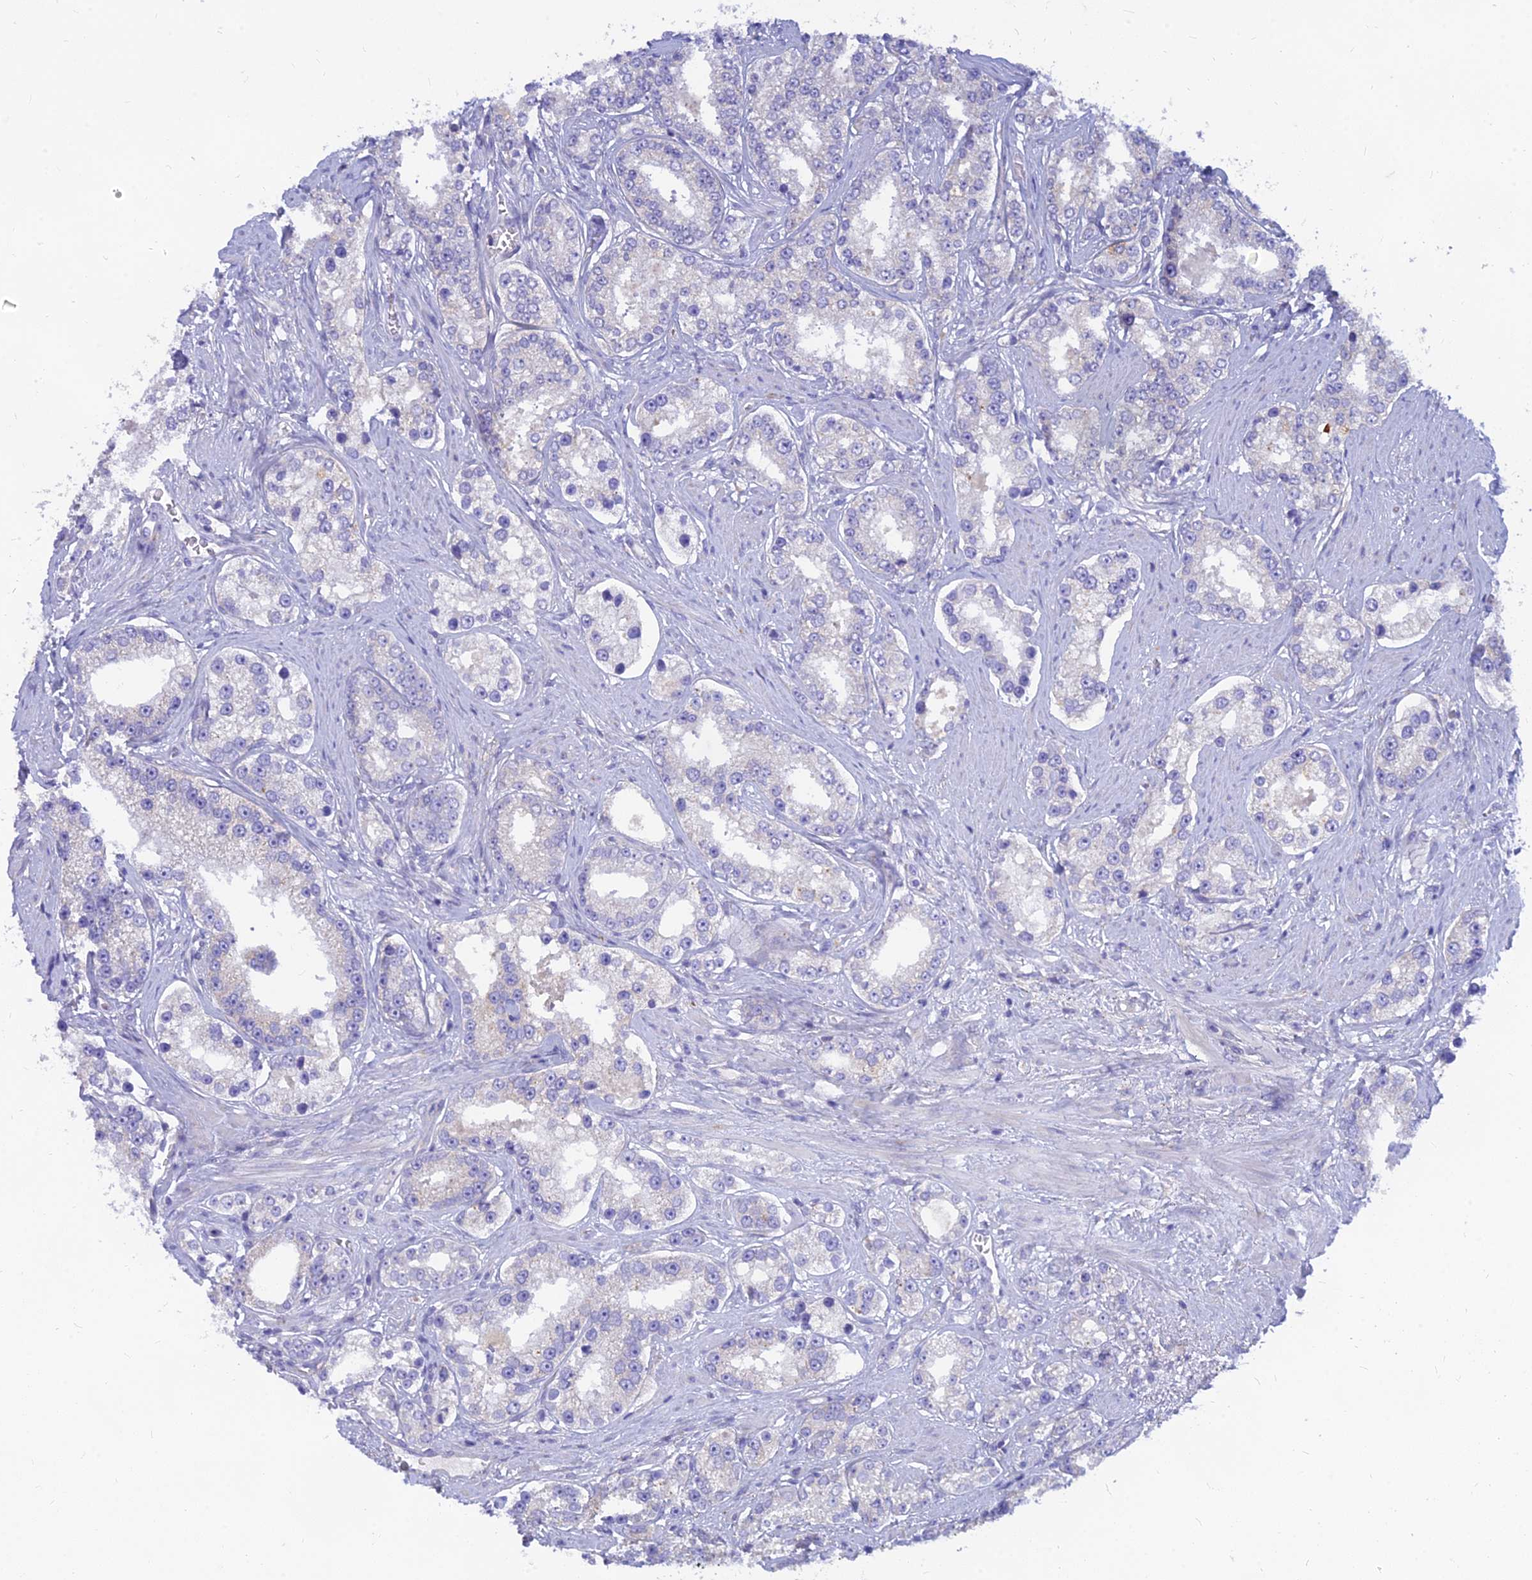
{"staining": {"intensity": "negative", "quantity": "none", "location": "none"}, "tissue": "prostate cancer", "cell_type": "Tumor cells", "image_type": "cancer", "snomed": [{"axis": "morphology", "description": "Normal tissue, NOS"}, {"axis": "morphology", "description": "Adenocarcinoma, High grade"}, {"axis": "topography", "description": "Prostate"}], "caption": "Micrograph shows no protein staining in tumor cells of adenocarcinoma (high-grade) (prostate) tissue. (DAB (3,3'-diaminobenzidine) IHC visualized using brightfield microscopy, high magnification).", "gene": "TMEM30B", "patient": {"sex": "male", "age": 83}}